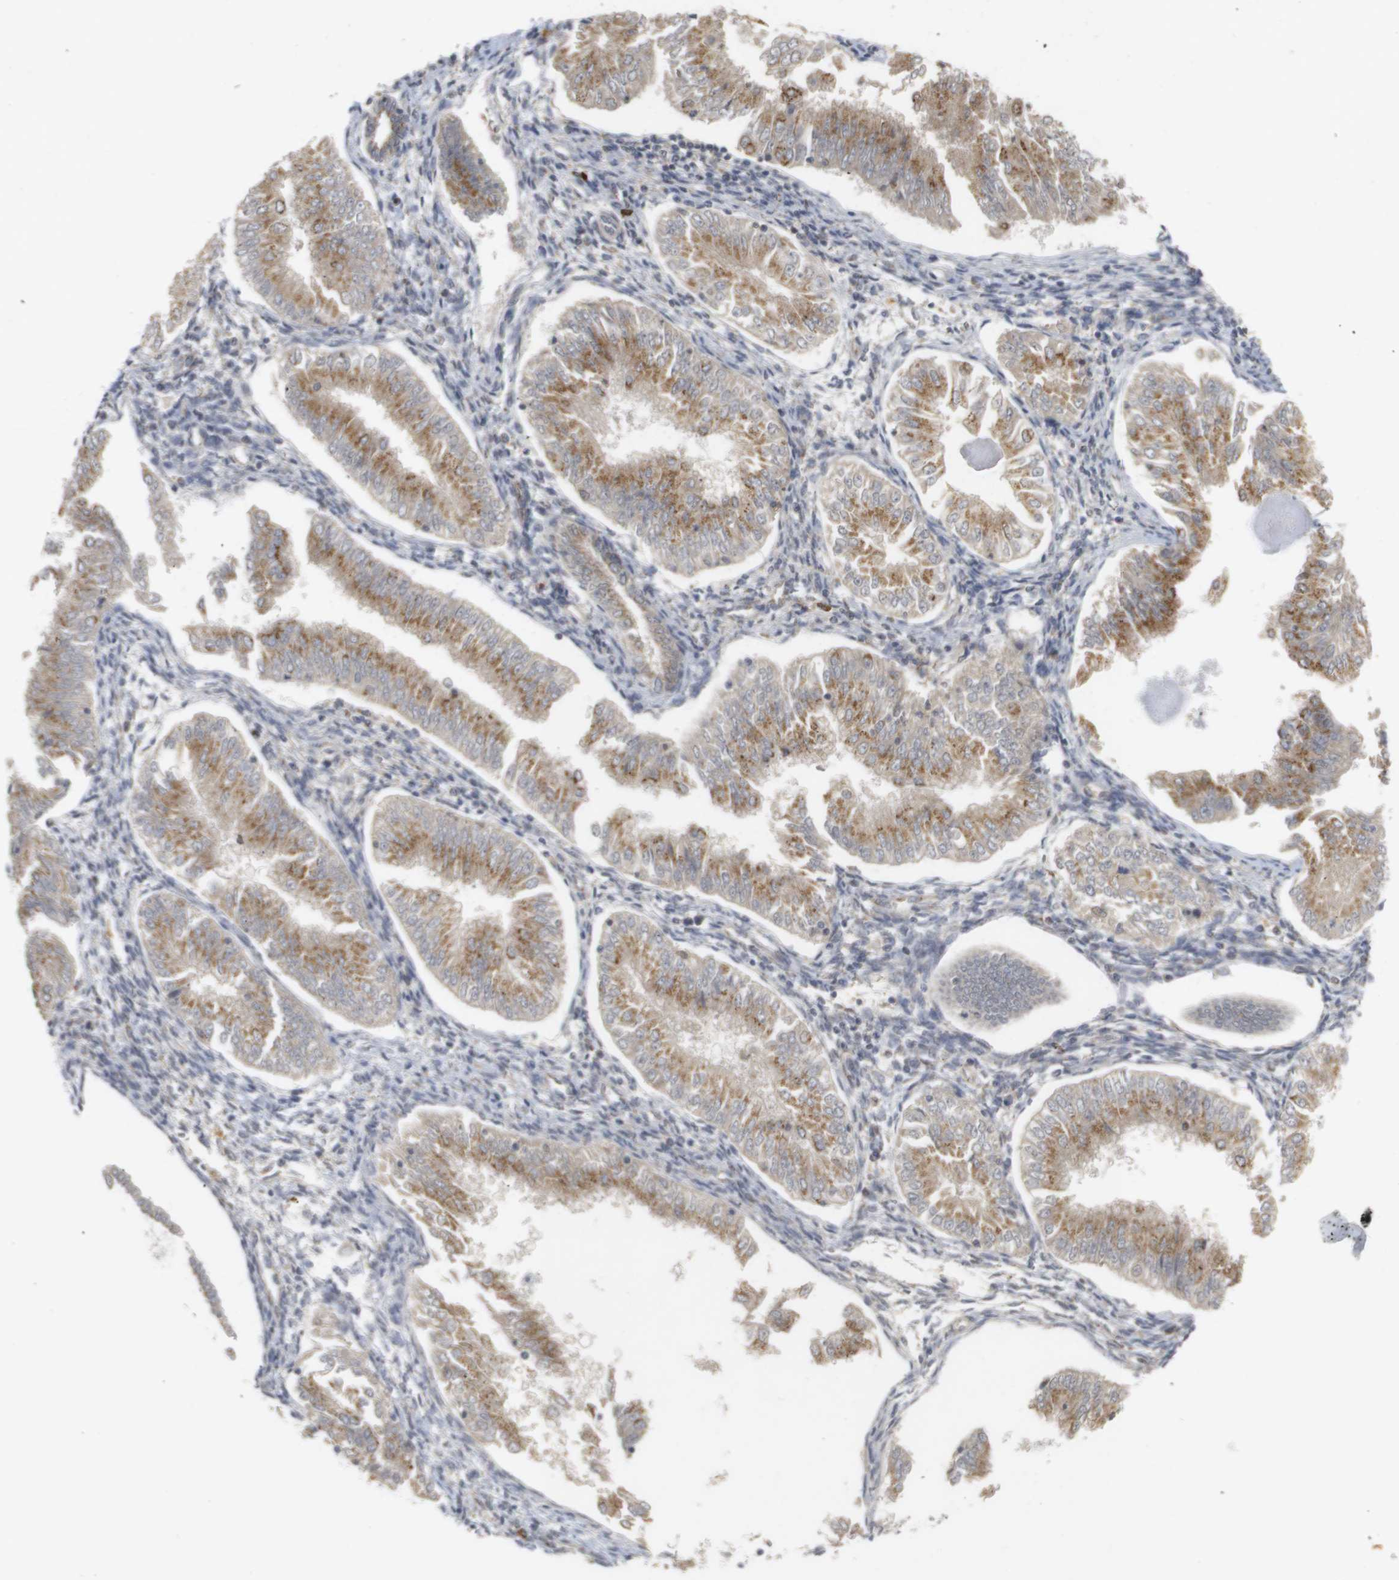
{"staining": {"intensity": "moderate", "quantity": ">75%", "location": "cytoplasmic/membranous"}, "tissue": "endometrial cancer", "cell_type": "Tumor cells", "image_type": "cancer", "snomed": [{"axis": "morphology", "description": "Adenocarcinoma, NOS"}, {"axis": "topography", "description": "Endometrium"}], "caption": "IHC (DAB) staining of human adenocarcinoma (endometrial) shows moderate cytoplasmic/membranous protein positivity in approximately >75% of tumor cells.", "gene": "ZFPL1", "patient": {"sex": "female", "age": 53}}